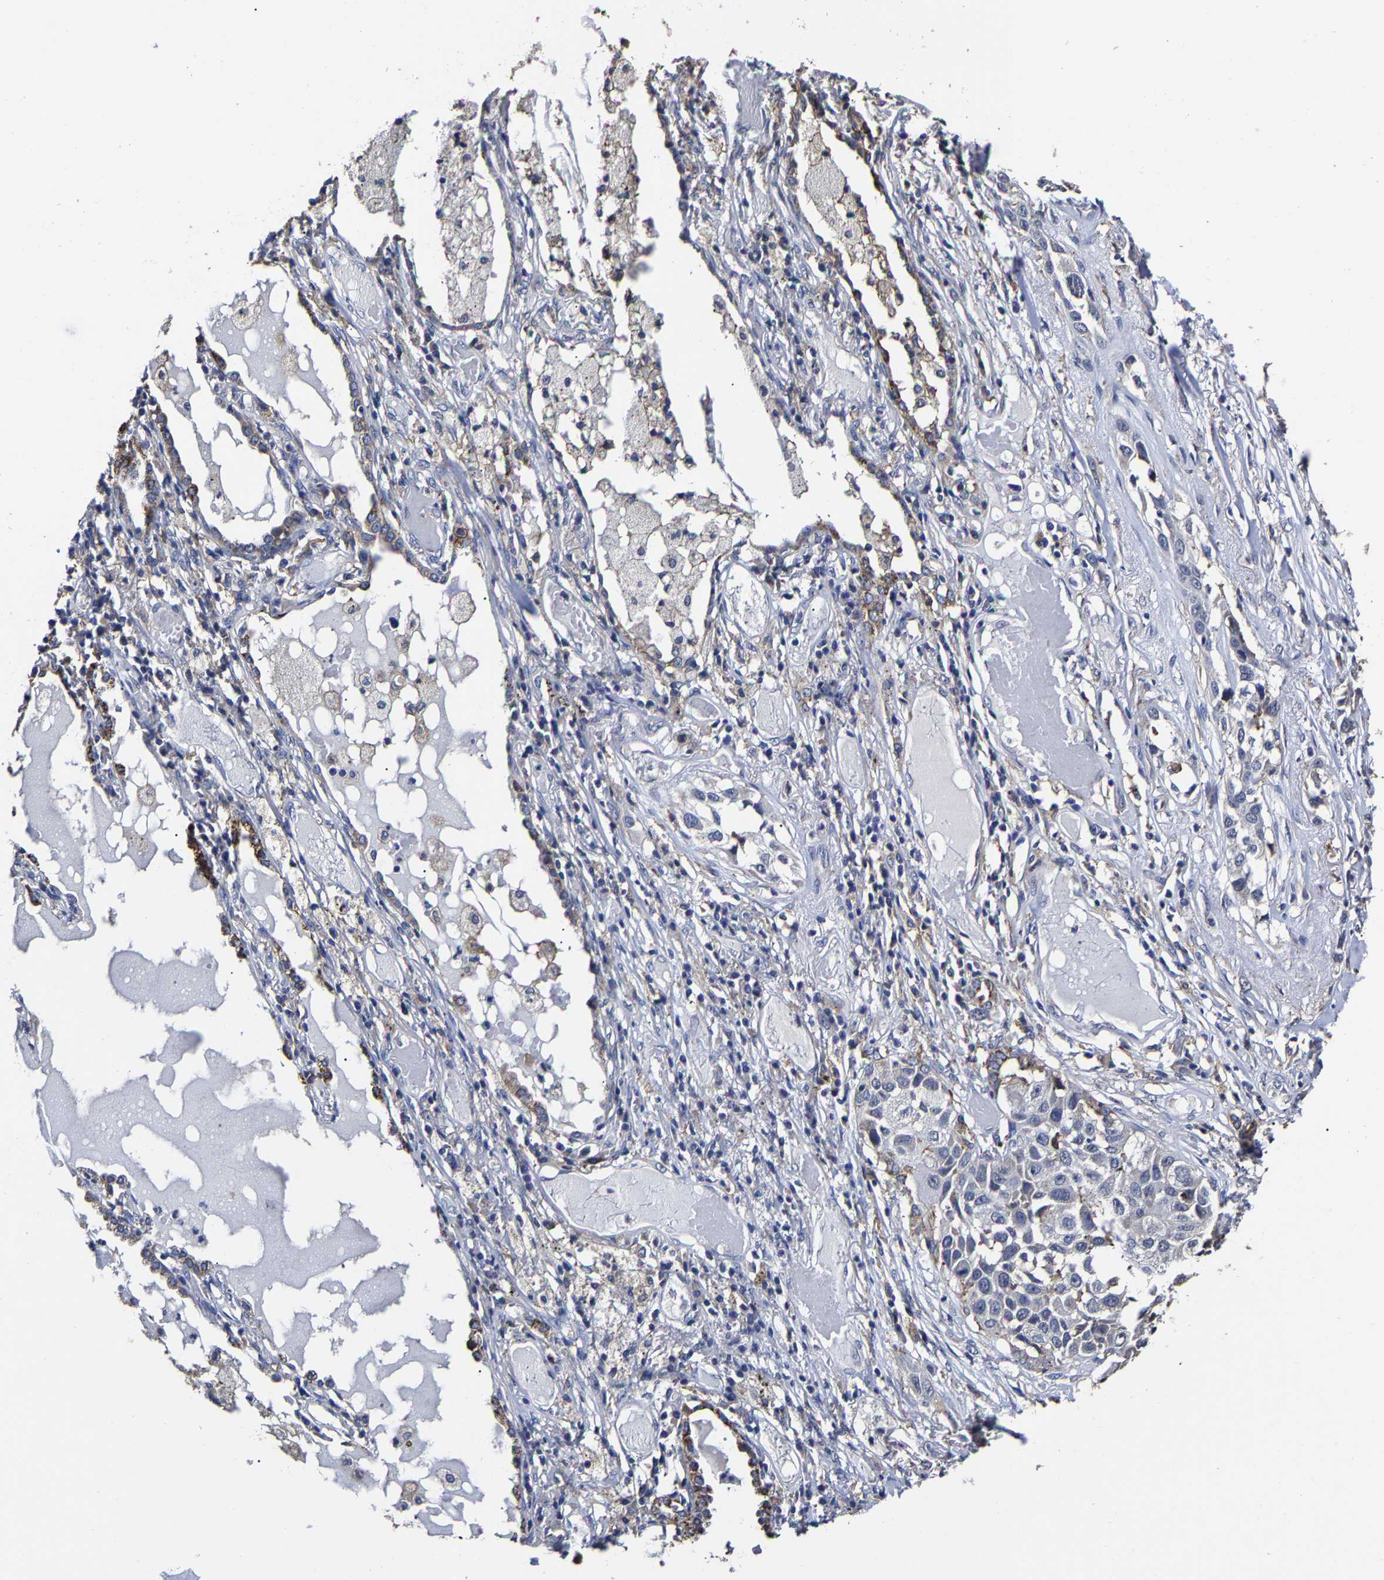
{"staining": {"intensity": "negative", "quantity": "none", "location": "none"}, "tissue": "lung cancer", "cell_type": "Tumor cells", "image_type": "cancer", "snomed": [{"axis": "morphology", "description": "Squamous cell carcinoma, NOS"}, {"axis": "topography", "description": "Lung"}], "caption": "The immunohistochemistry (IHC) micrograph has no significant staining in tumor cells of lung cancer tissue.", "gene": "AASS", "patient": {"sex": "male", "age": 71}}